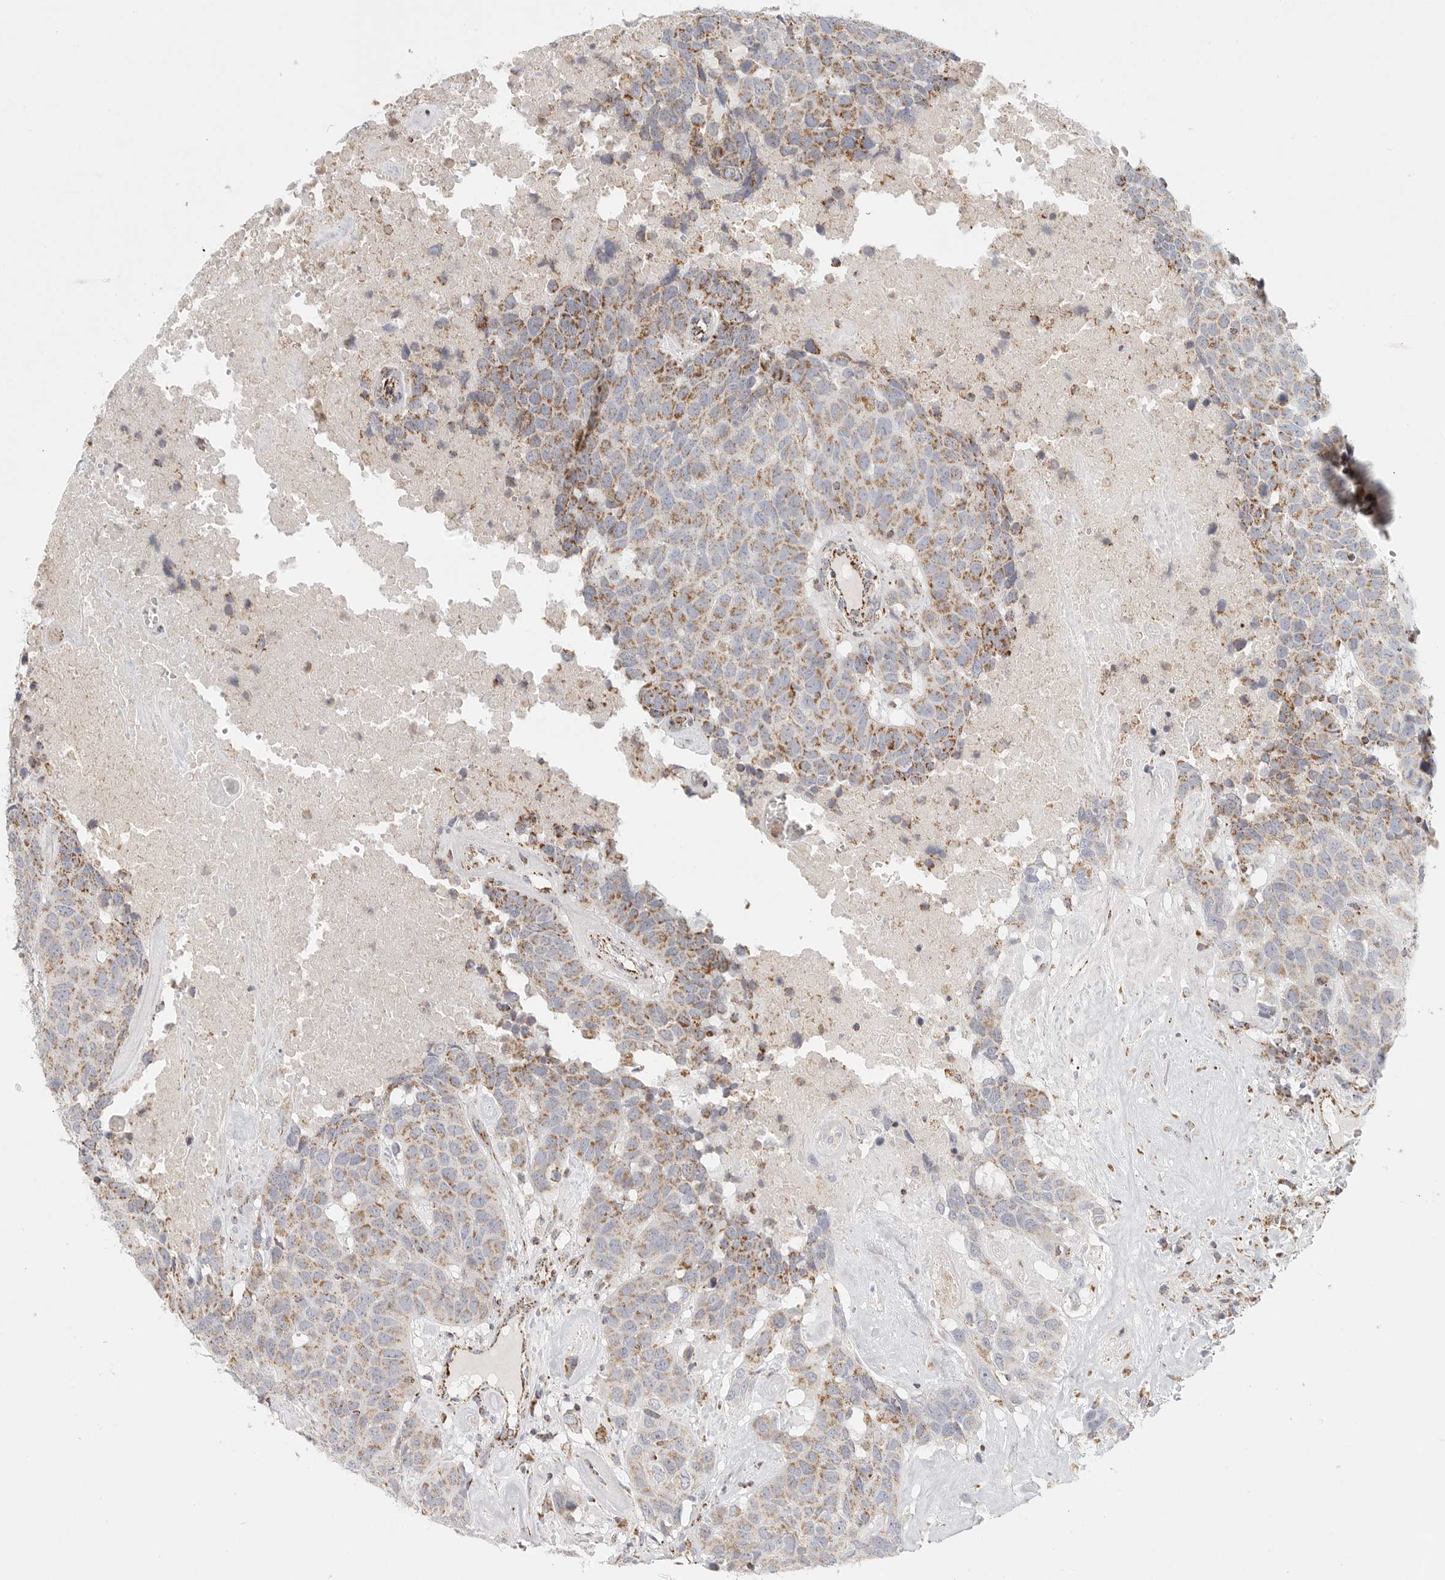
{"staining": {"intensity": "moderate", "quantity": ">75%", "location": "cytoplasmic/membranous"}, "tissue": "head and neck cancer", "cell_type": "Tumor cells", "image_type": "cancer", "snomed": [{"axis": "morphology", "description": "Squamous cell carcinoma, NOS"}, {"axis": "topography", "description": "Head-Neck"}], "caption": "An IHC micrograph of neoplastic tissue is shown. Protein staining in brown highlights moderate cytoplasmic/membranous positivity in squamous cell carcinoma (head and neck) within tumor cells.", "gene": "SLC25A26", "patient": {"sex": "male", "age": 66}}